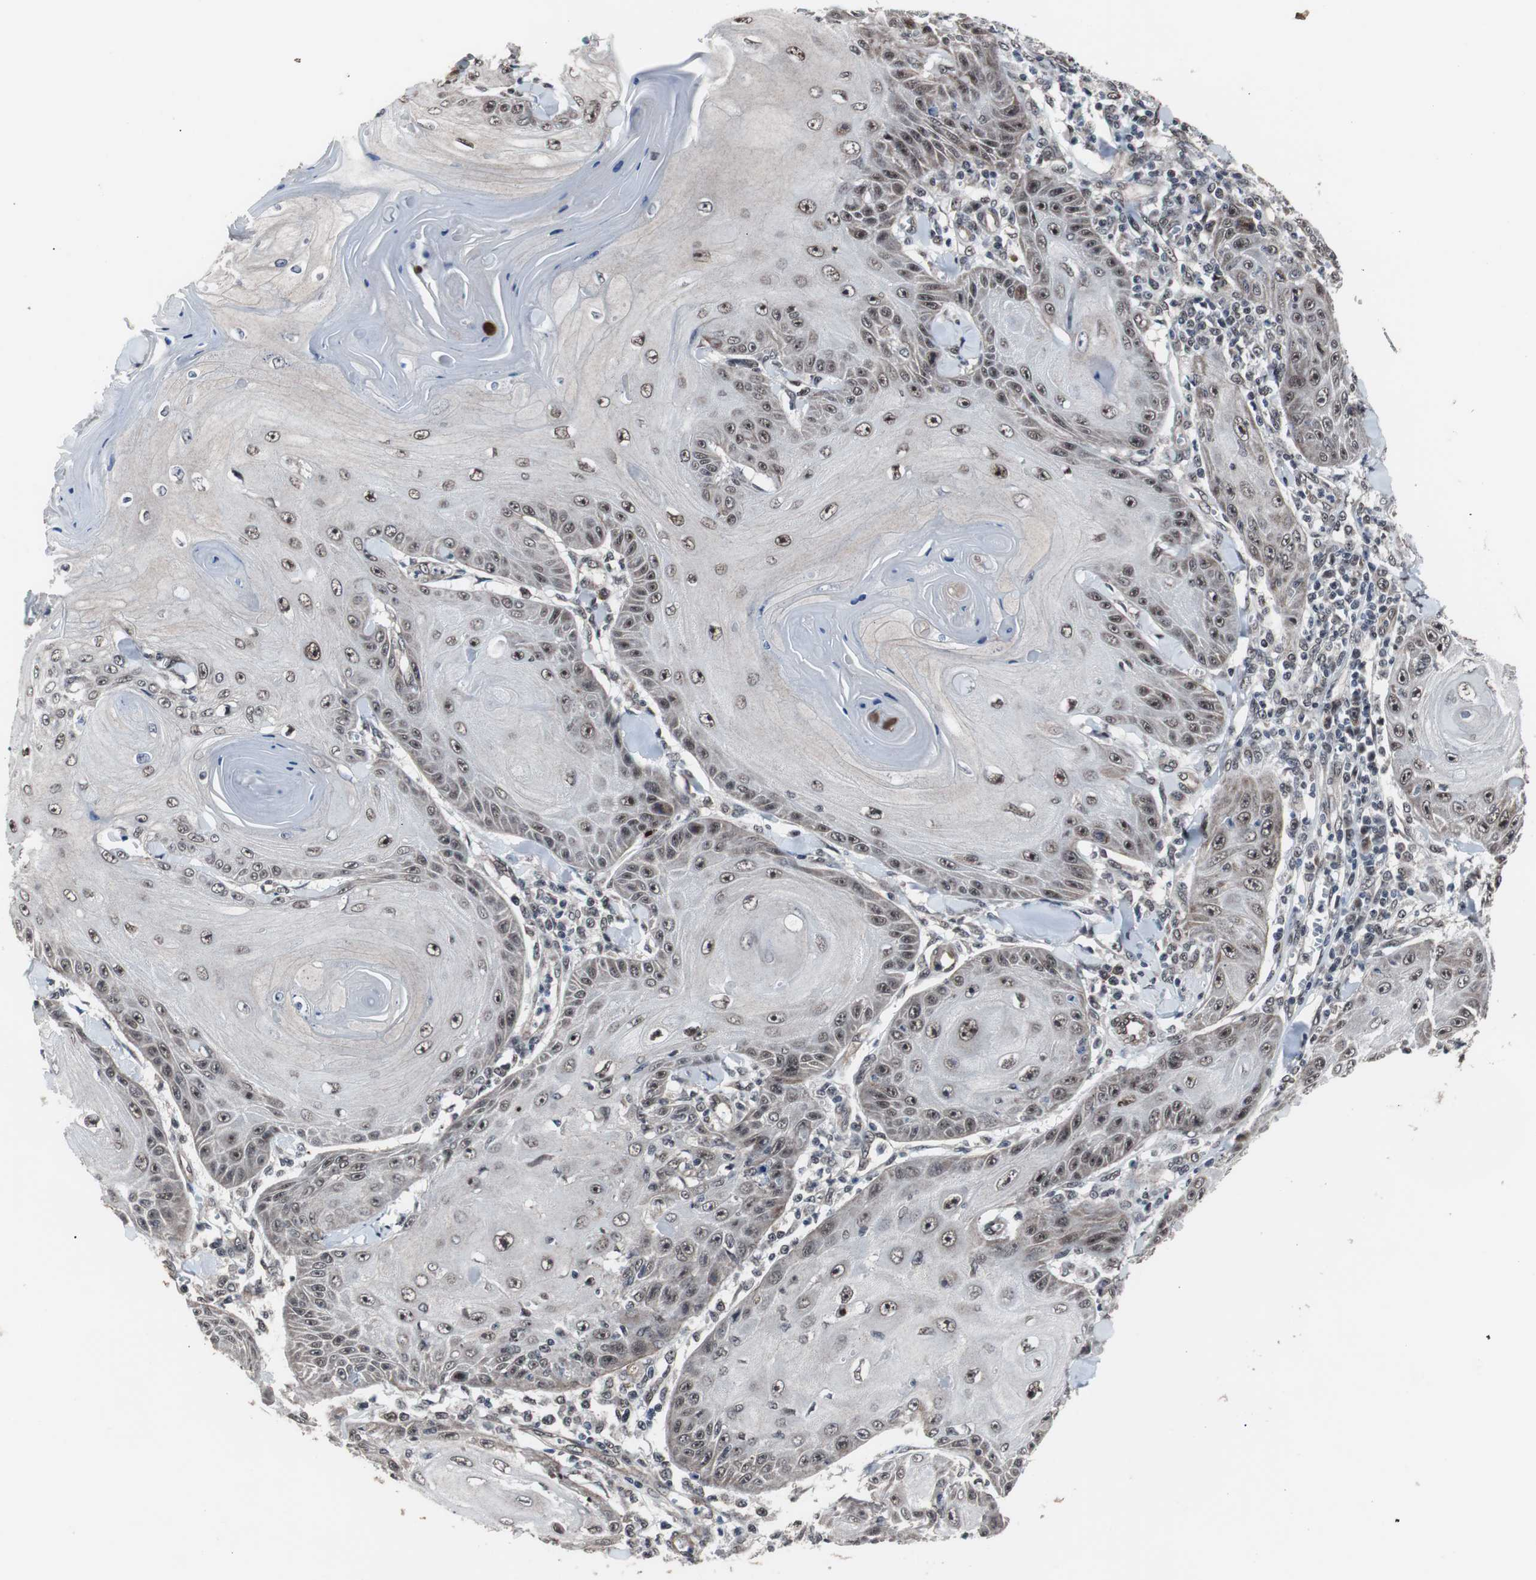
{"staining": {"intensity": "weak", "quantity": ">75%", "location": "nuclear"}, "tissue": "skin cancer", "cell_type": "Tumor cells", "image_type": "cancer", "snomed": [{"axis": "morphology", "description": "Squamous cell carcinoma, NOS"}, {"axis": "topography", "description": "Skin"}], "caption": "The image exhibits immunohistochemical staining of squamous cell carcinoma (skin). There is weak nuclear positivity is seen in about >75% of tumor cells.", "gene": "GTF2F2", "patient": {"sex": "female", "age": 78}}